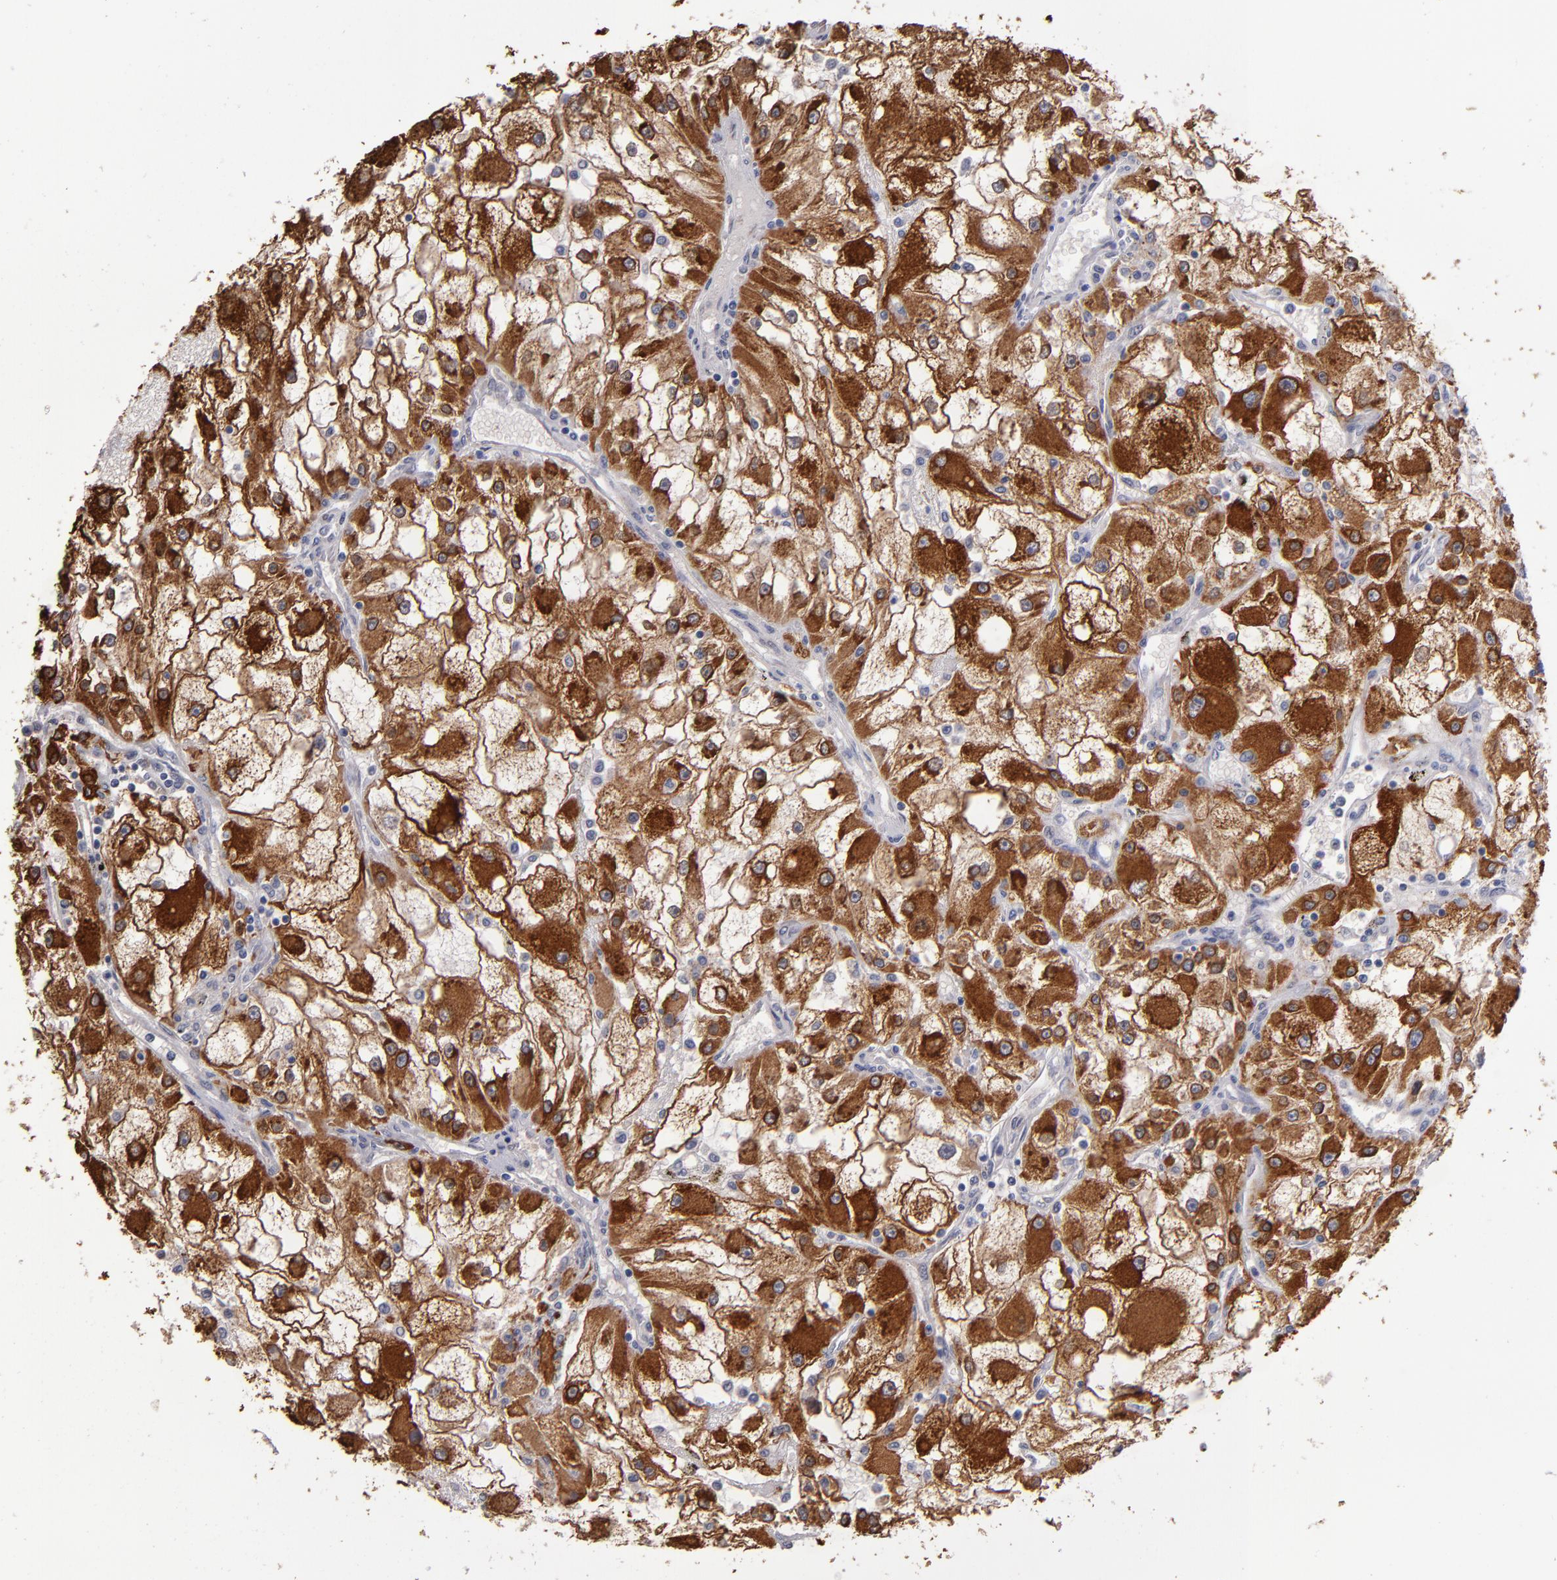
{"staining": {"intensity": "strong", "quantity": ">75%", "location": "cytoplasmic/membranous"}, "tissue": "renal cancer", "cell_type": "Tumor cells", "image_type": "cancer", "snomed": [{"axis": "morphology", "description": "Adenocarcinoma, NOS"}, {"axis": "topography", "description": "Kidney"}], "caption": "Human renal cancer stained with a brown dye exhibits strong cytoplasmic/membranous positive staining in approximately >75% of tumor cells.", "gene": "PGRMC1", "patient": {"sex": "female", "age": 73}}